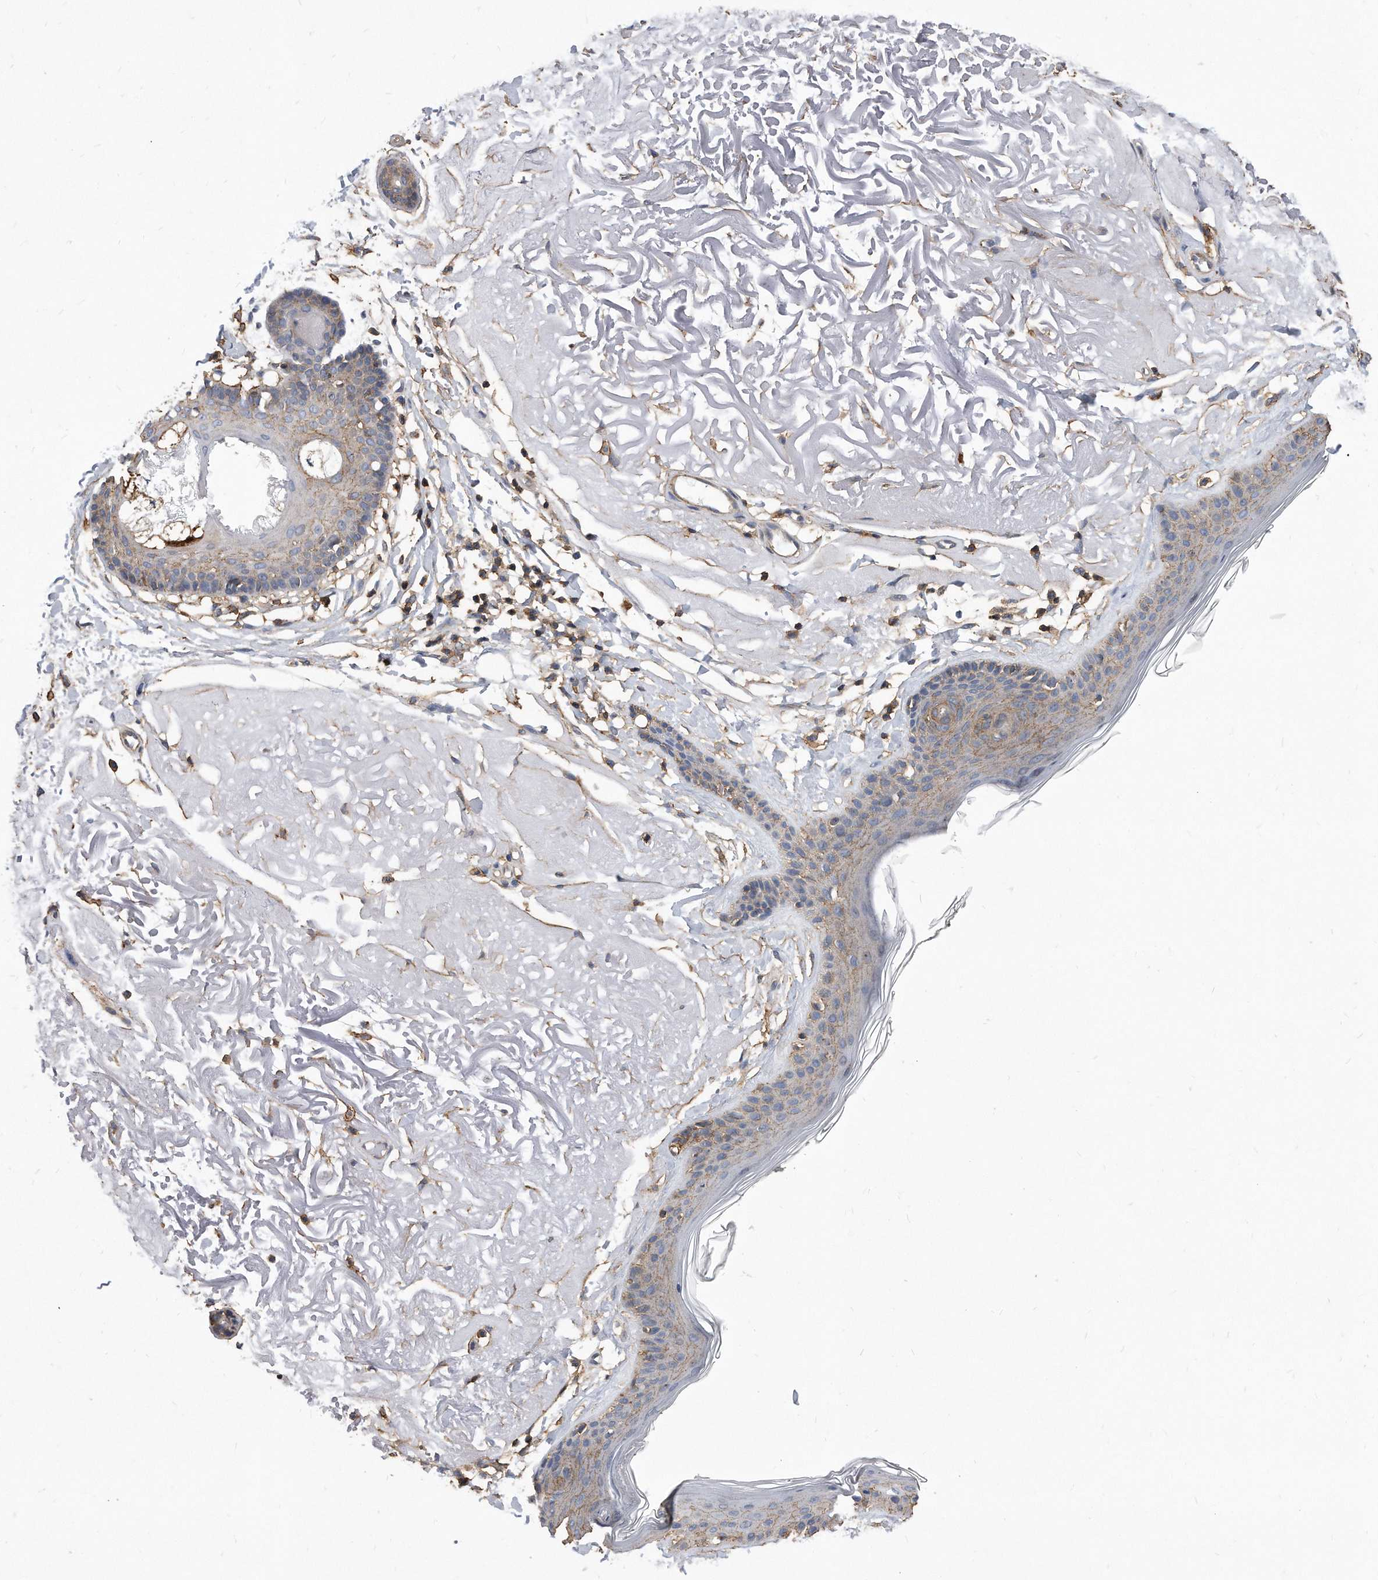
{"staining": {"intensity": "weak", "quantity": ">75%", "location": "cytoplasmic/membranous"}, "tissue": "skin", "cell_type": "Fibroblasts", "image_type": "normal", "snomed": [{"axis": "morphology", "description": "Normal tissue, NOS"}, {"axis": "topography", "description": "Skin"}, {"axis": "topography", "description": "Skeletal muscle"}], "caption": "This is an image of IHC staining of normal skin, which shows weak staining in the cytoplasmic/membranous of fibroblasts.", "gene": "ATG5", "patient": {"sex": "male", "age": 83}}